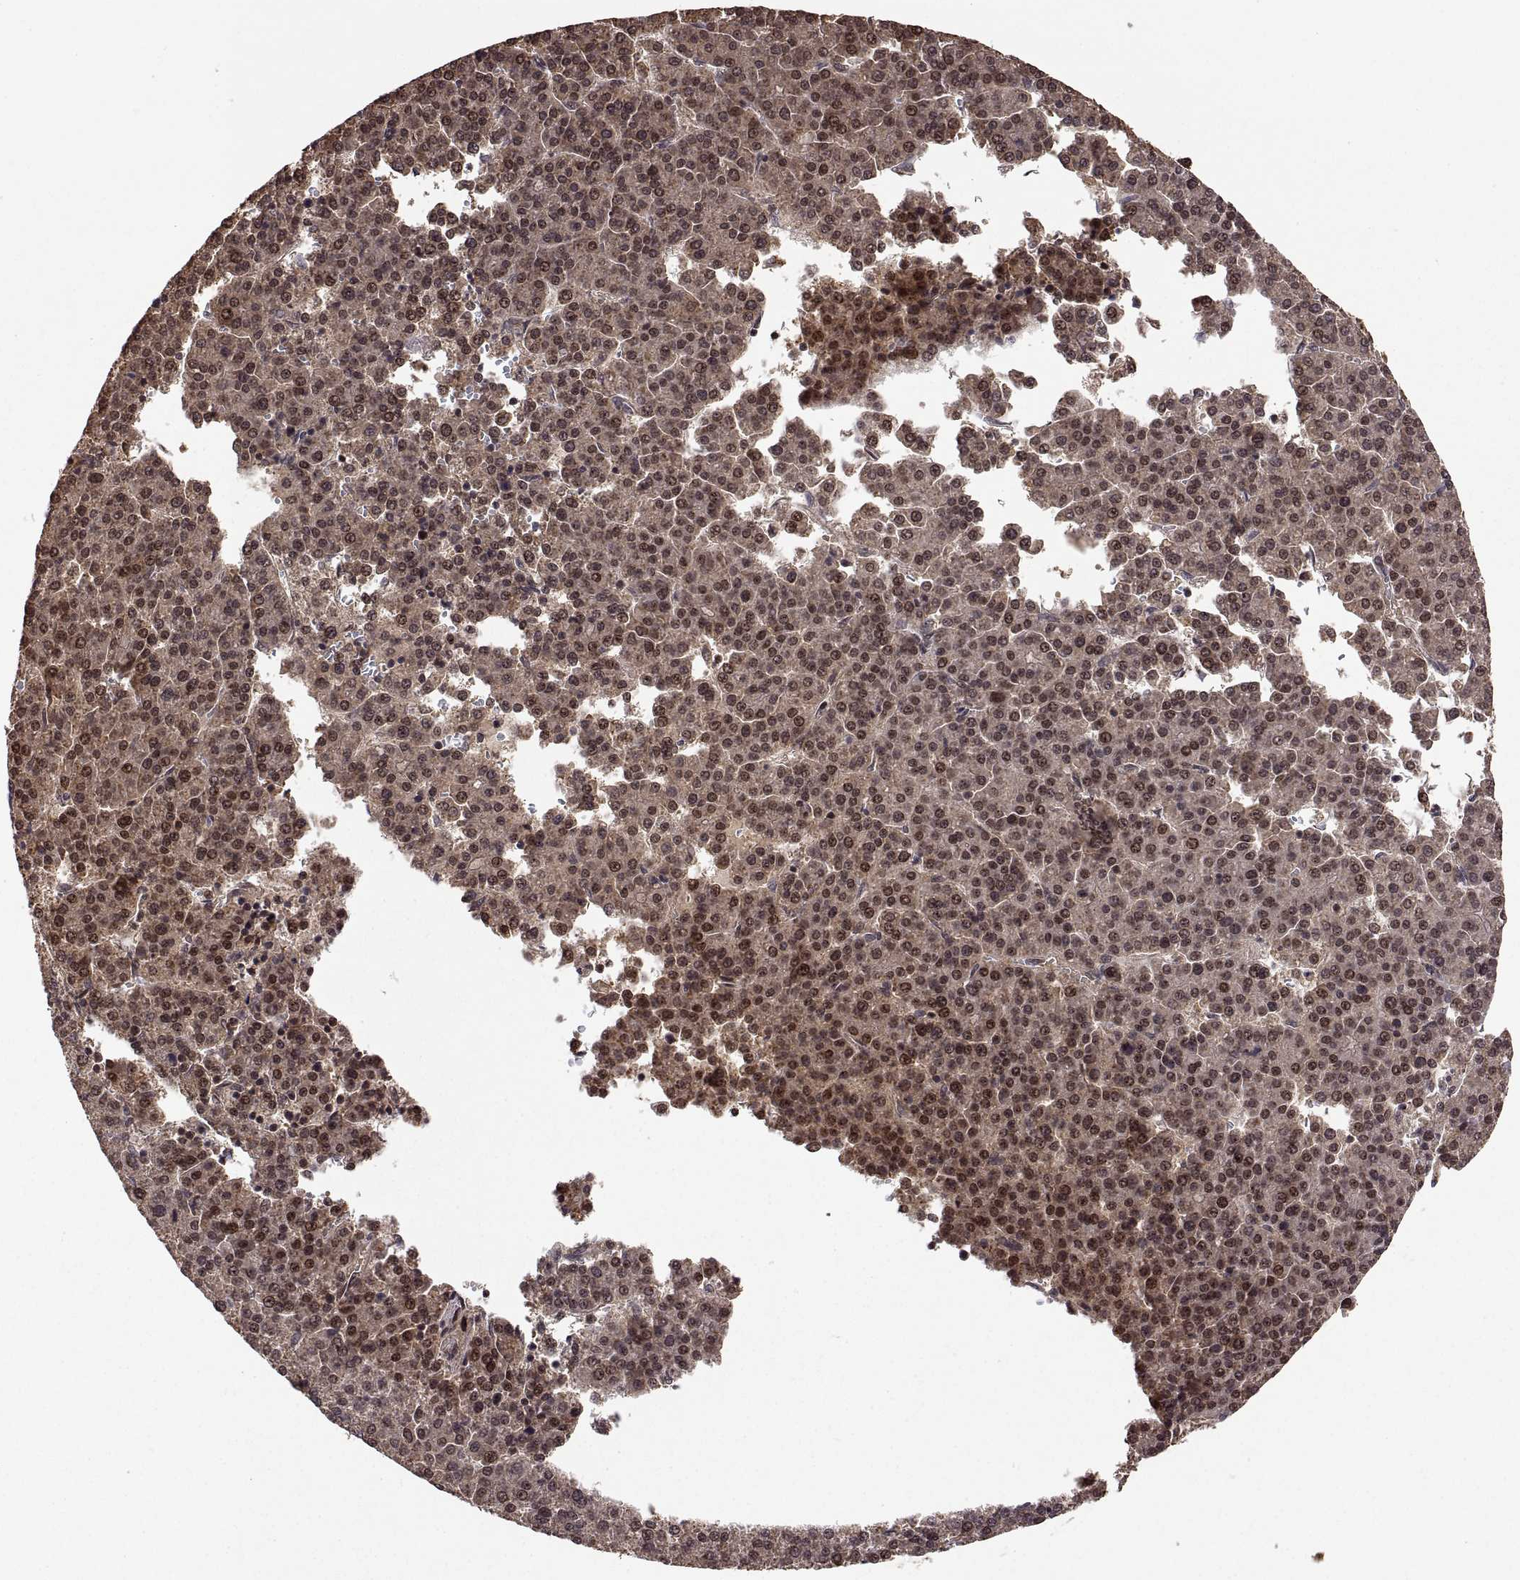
{"staining": {"intensity": "moderate", "quantity": ">75%", "location": "cytoplasmic/membranous,nuclear"}, "tissue": "liver cancer", "cell_type": "Tumor cells", "image_type": "cancer", "snomed": [{"axis": "morphology", "description": "Carcinoma, Hepatocellular, NOS"}, {"axis": "topography", "description": "Liver"}], "caption": "Immunohistochemistry (DAB) staining of human liver cancer (hepatocellular carcinoma) demonstrates moderate cytoplasmic/membranous and nuclear protein staining in about >75% of tumor cells.", "gene": "ZNRF2", "patient": {"sex": "female", "age": 58}}